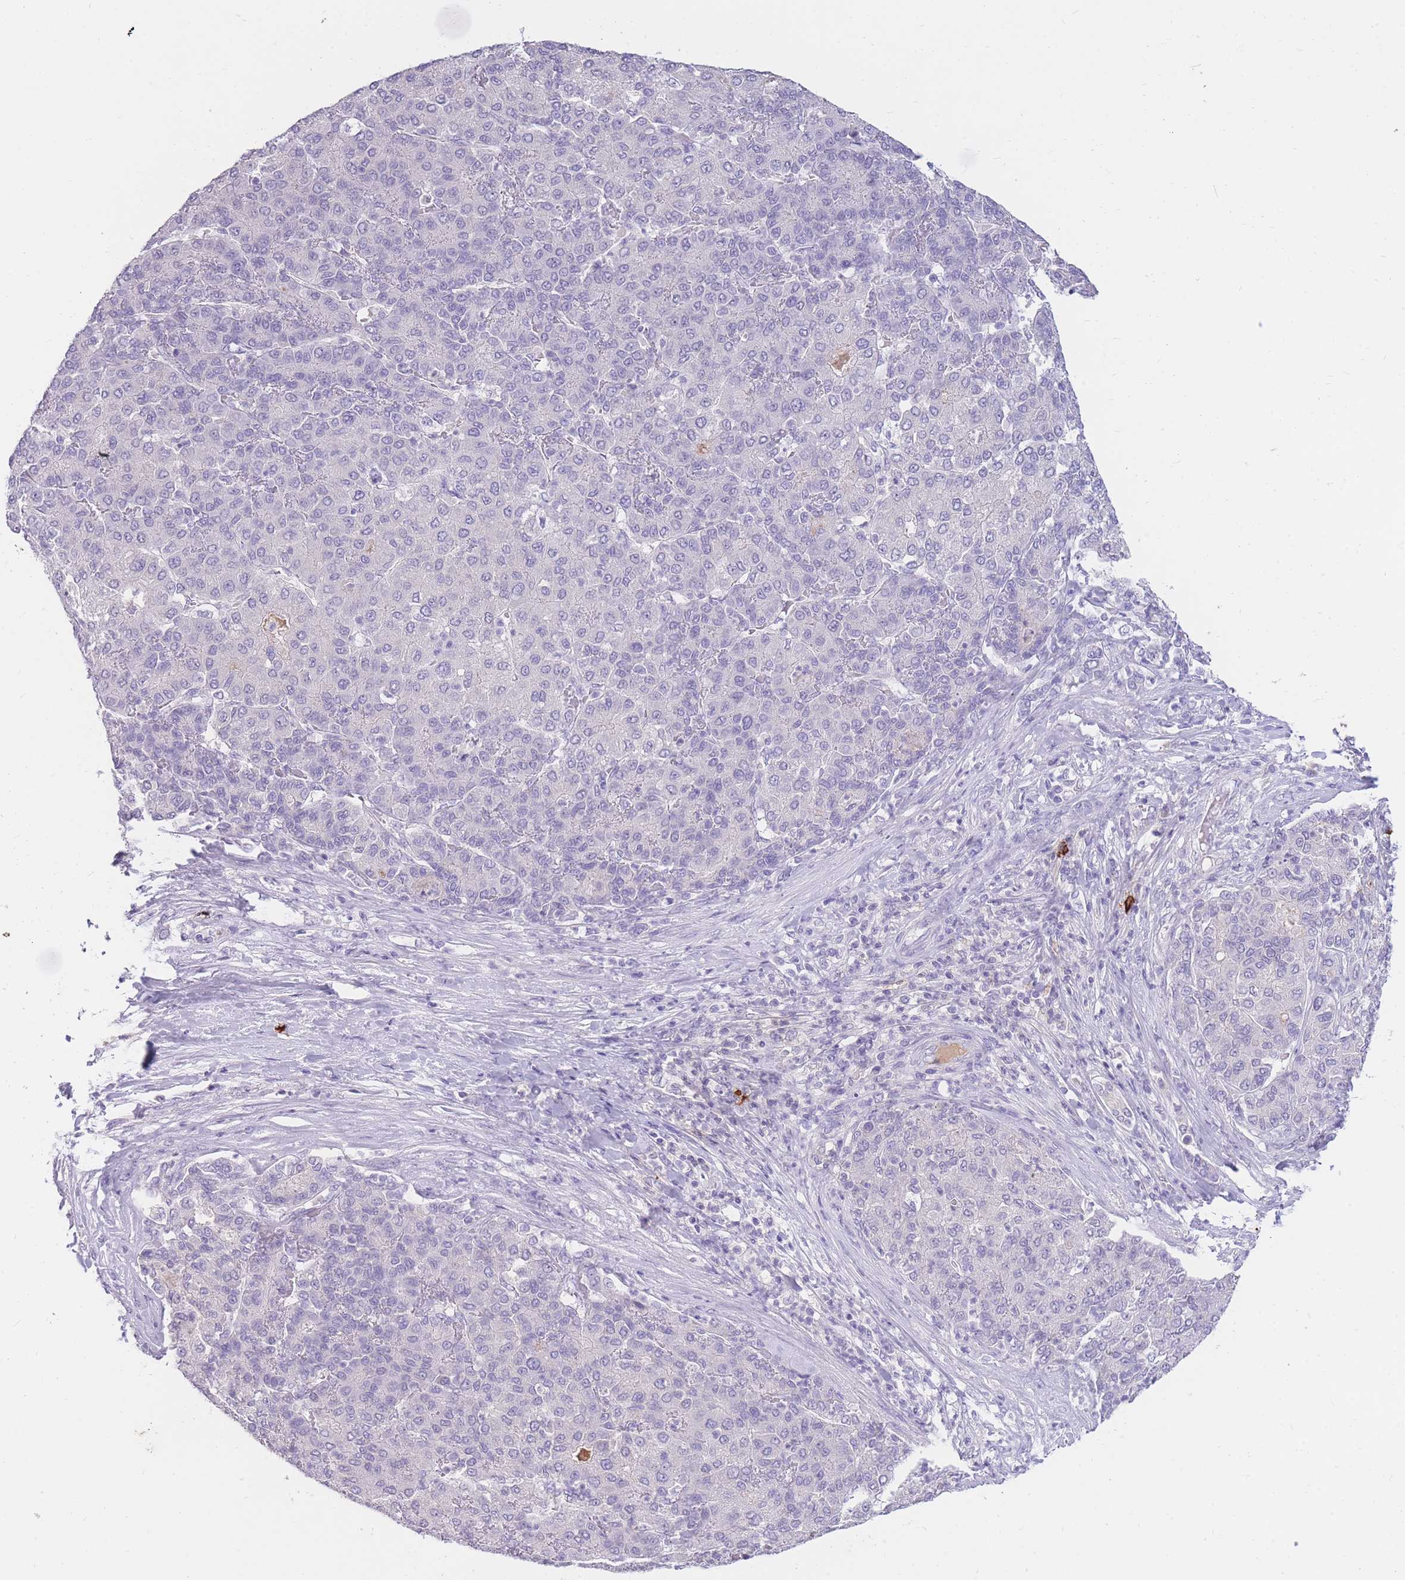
{"staining": {"intensity": "negative", "quantity": "none", "location": "none"}, "tissue": "liver cancer", "cell_type": "Tumor cells", "image_type": "cancer", "snomed": [{"axis": "morphology", "description": "Carcinoma, Hepatocellular, NOS"}, {"axis": "topography", "description": "Liver"}], "caption": "DAB immunohistochemical staining of liver cancer shows no significant positivity in tumor cells.", "gene": "TPSD1", "patient": {"sex": "male", "age": 65}}